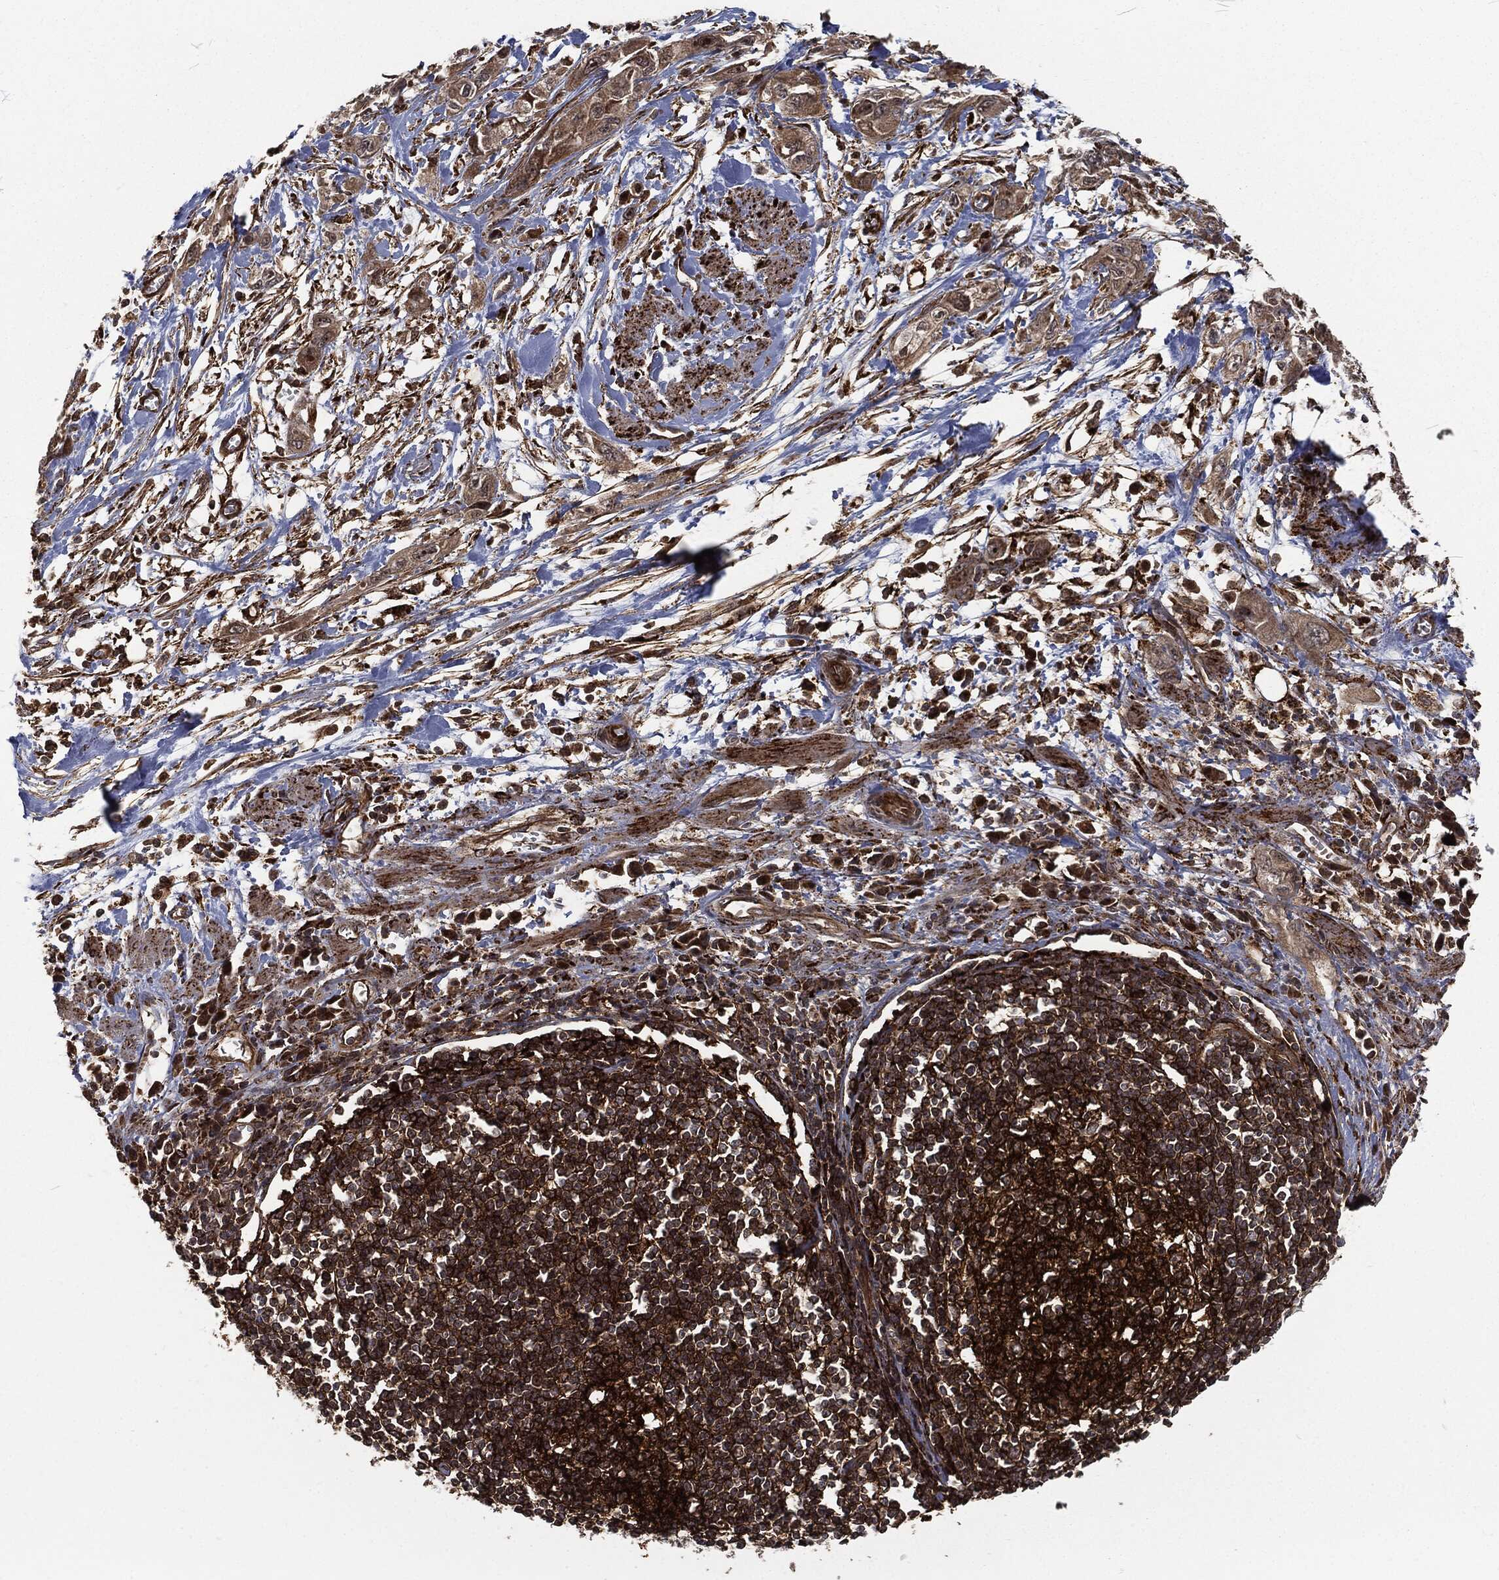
{"staining": {"intensity": "moderate", "quantity": ">75%", "location": "cytoplasmic/membranous"}, "tissue": "pancreatic cancer", "cell_type": "Tumor cells", "image_type": "cancer", "snomed": [{"axis": "morphology", "description": "Adenocarcinoma, NOS"}, {"axis": "topography", "description": "Pancreas"}], "caption": "This histopathology image reveals immunohistochemistry (IHC) staining of human pancreatic cancer (adenocarcinoma), with medium moderate cytoplasmic/membranous positivity in approximately >75% of tumor cells.", "gene": "RFTN1", "patient": {"sex": "male", "age": 72}}